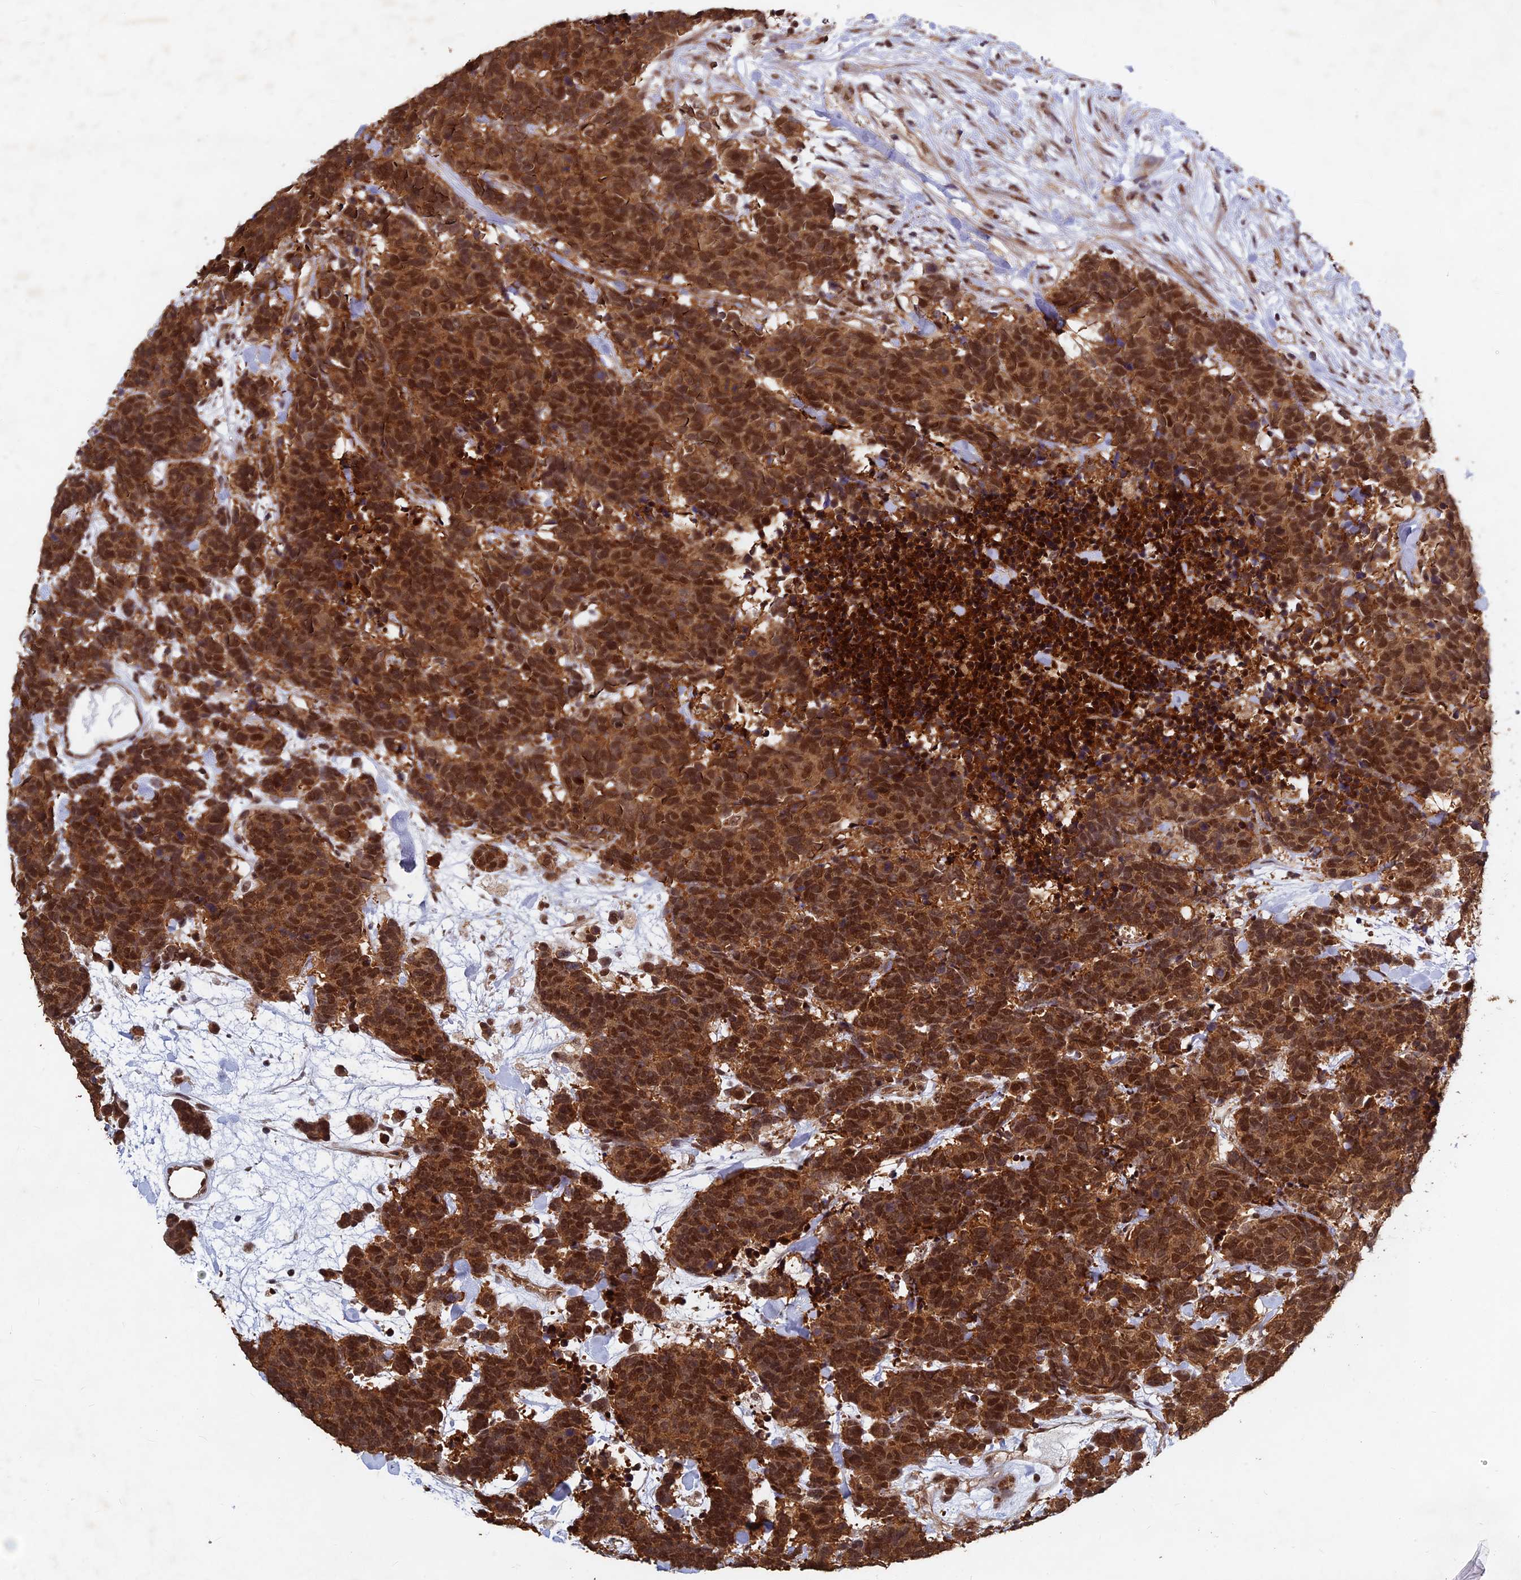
{"staining": {"intensity": "strong", "quantity": ">75%", "location": "cytoplasmic/membranous,nuclear"}, "tissue": "carcinoid", "cell_type": "Tumor cells", "image_type": "cancer", "snomed": [{"axis": "morphology", "description": "Carcinoma, NOS"}, {"axis": "morphology", "description": "Carcinoid, malignant, NOS"}, {"axis": "topography", "description": "Prostate"}], "caption": "Malignant carcinoid stained for a protein (brown) reveals strong cytoplasmic/membranous and nuclear positive expression in about >75% of tumor cells.", "gene": "FAM53C", "patient": {"sex": "male", "age": 57}}